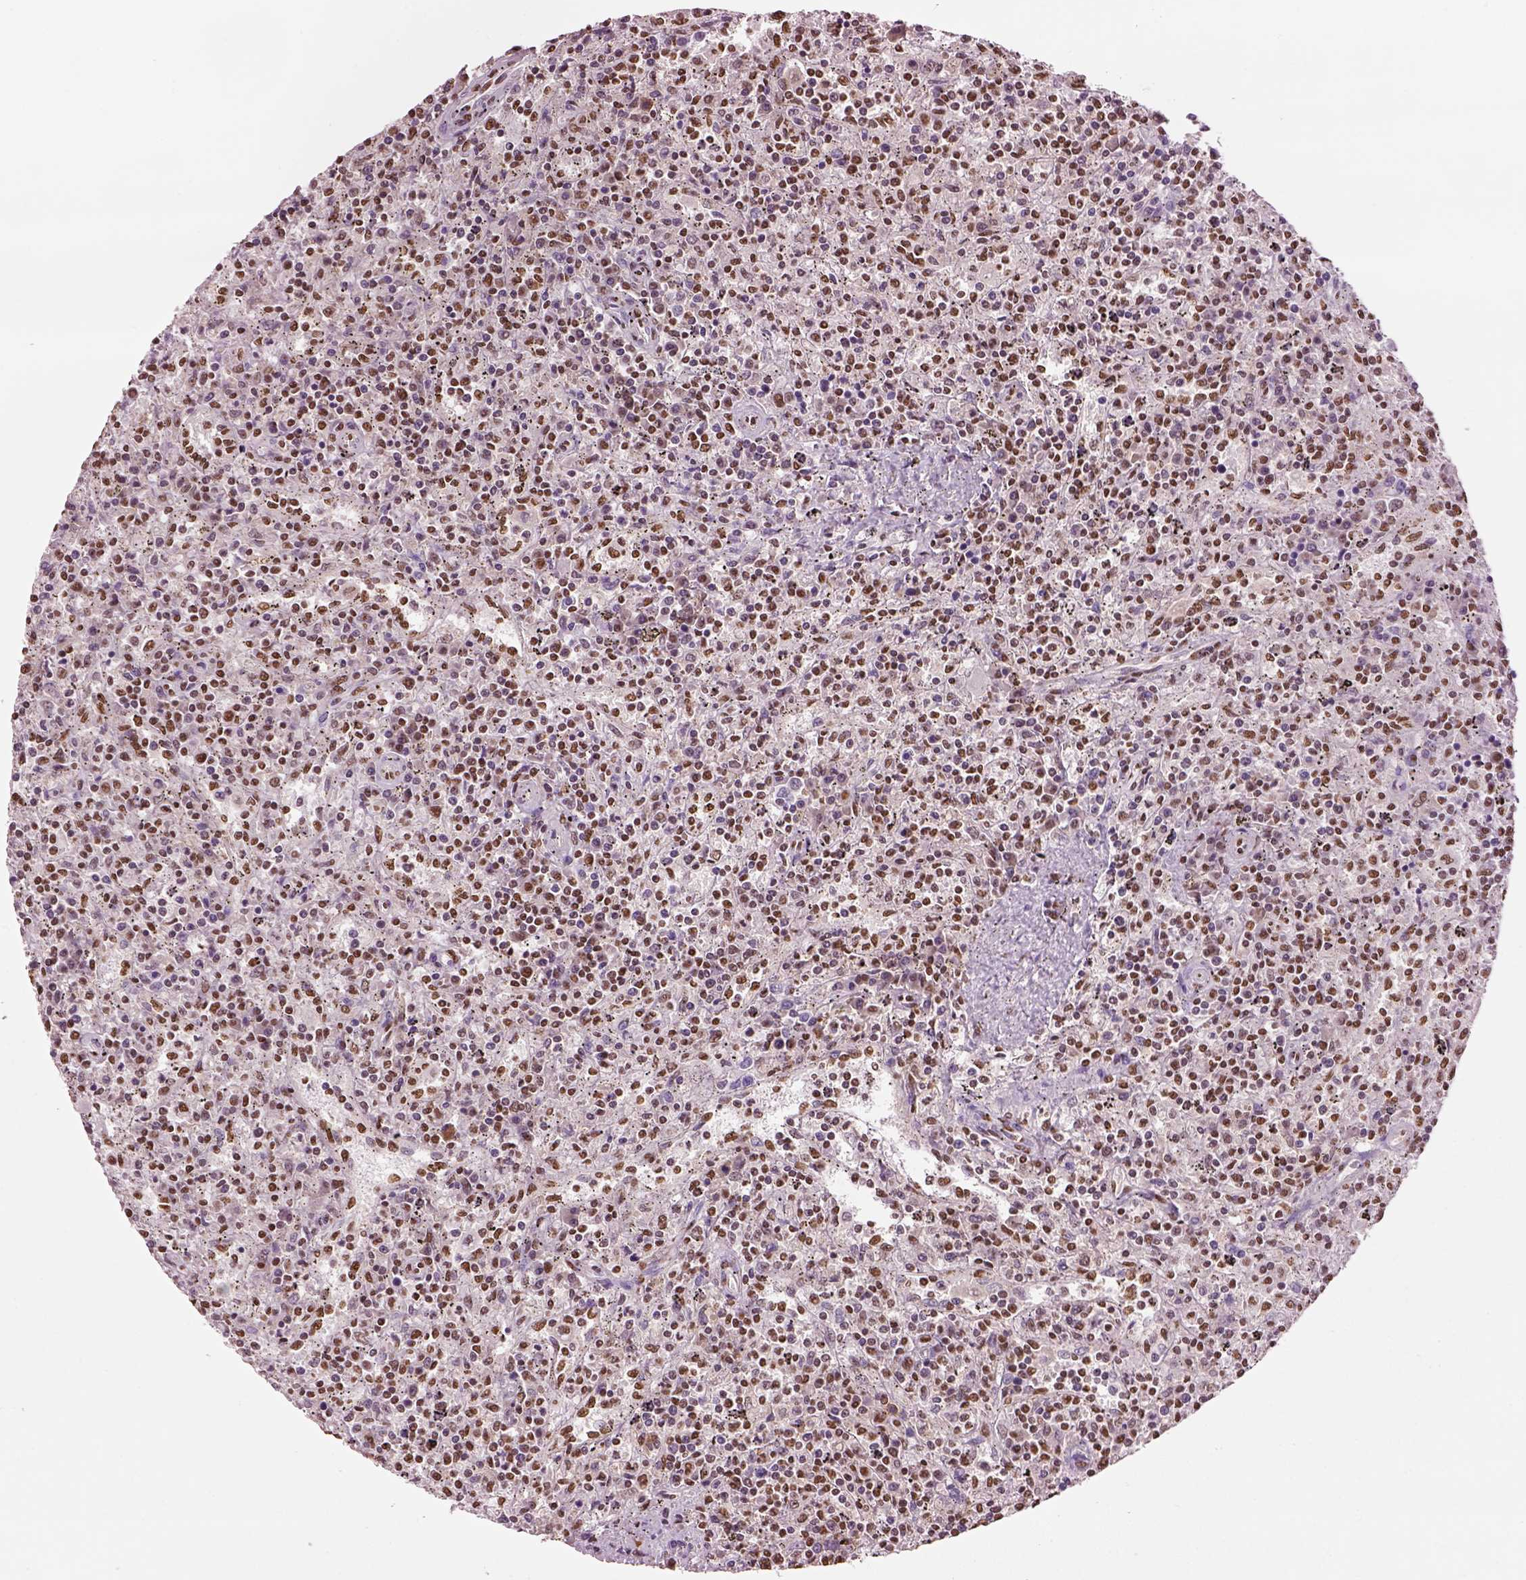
{"staining": {"intensity": "moderate", "quantity": ">75%", "location": "nuclear"}, "tissue": "lymphoma", "cell_type": "Tumor cells", "image_type": "cancer", "snomed": [{"axis": "morphology", "description": "Malignant lymphoma, non-Hodgkin's type, Low grade"}, {"axis": "topography", "description": "Spleen"}], "caption": "Human lymphoma stained with a protein marker displays moderate staining in tumor cells.", "gene": "DDX3X", "patient": {"sex": "male", "age": 62}}